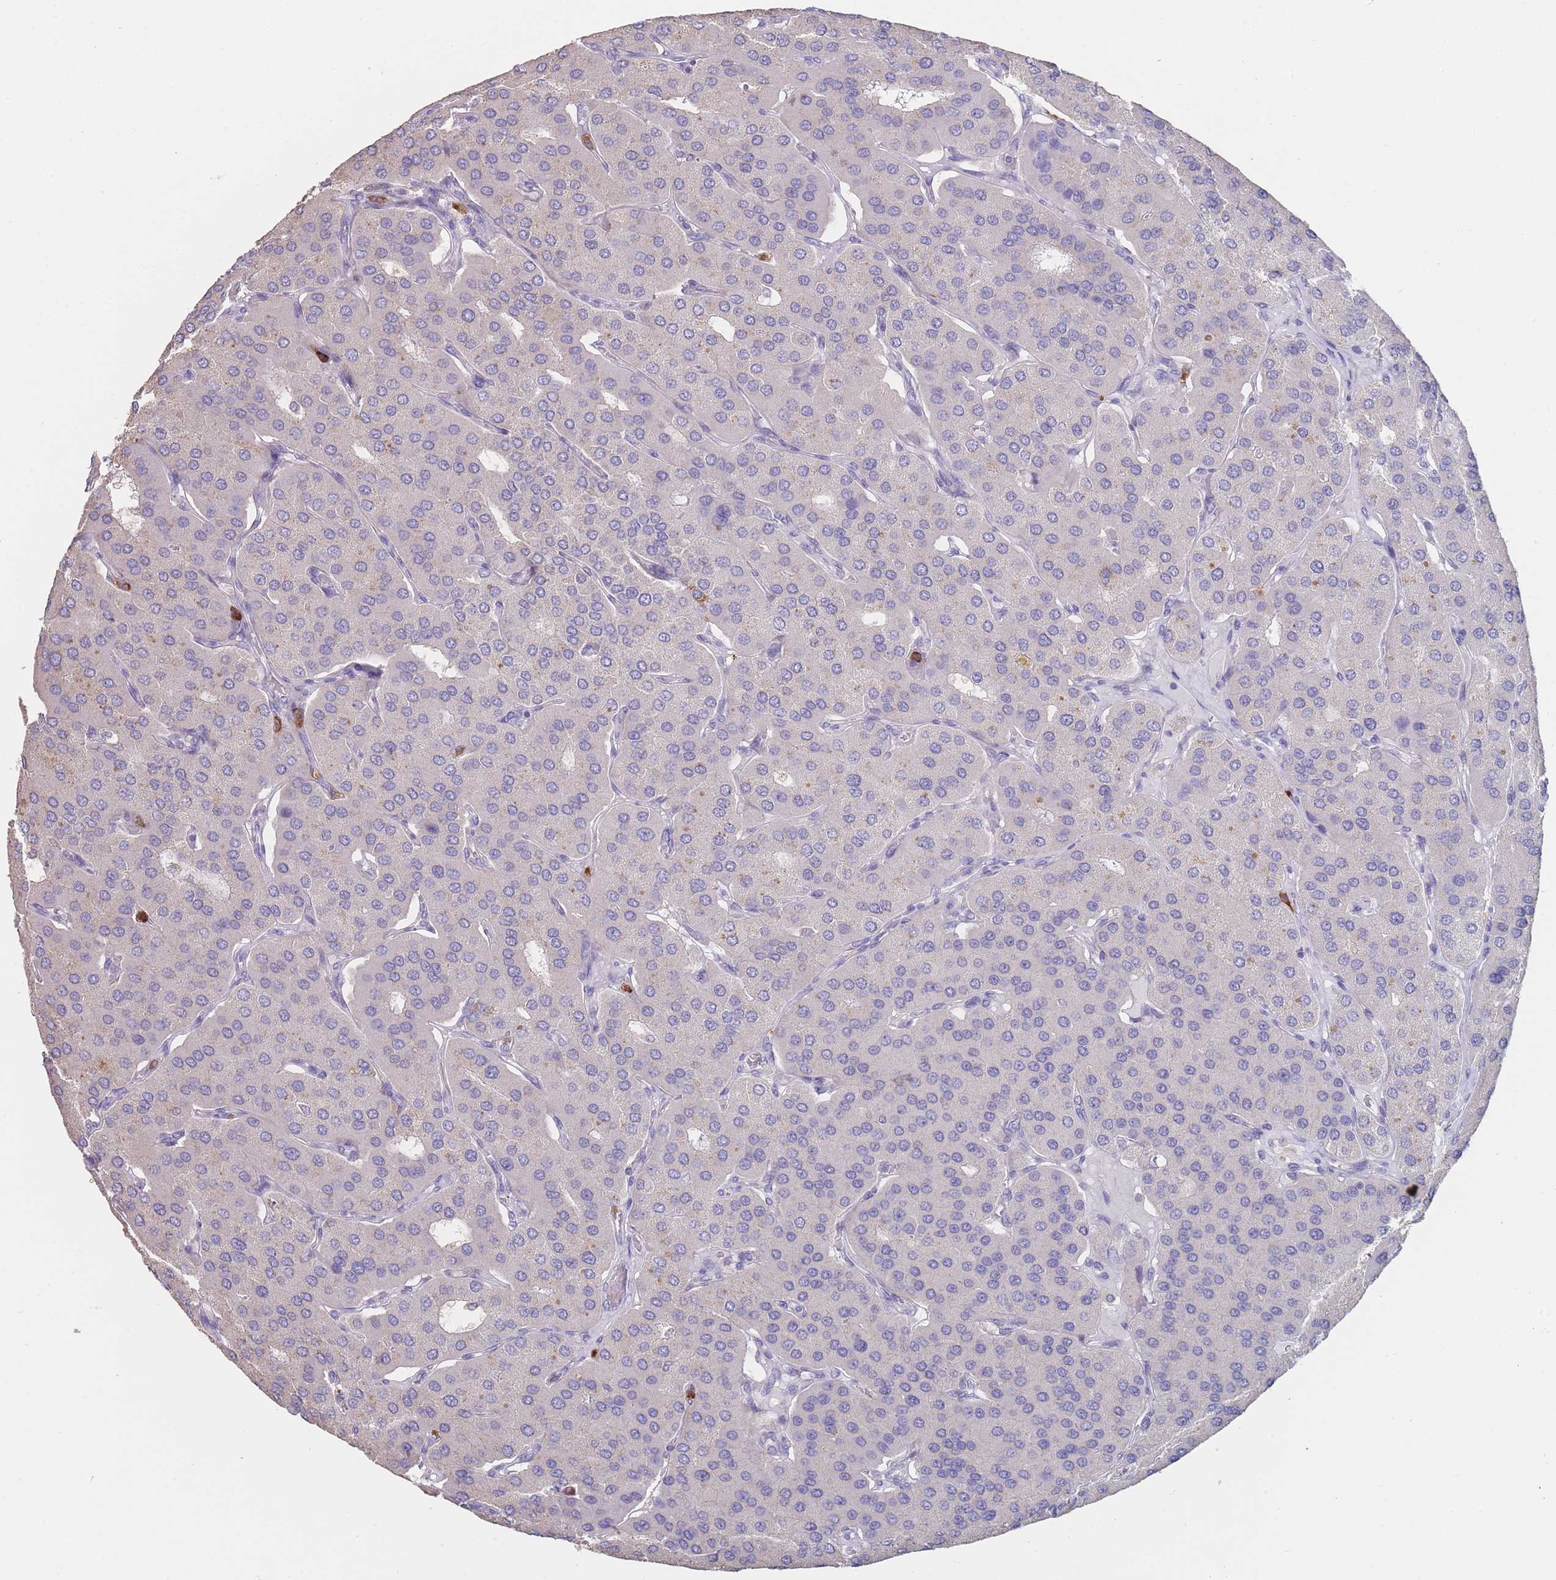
{"staining": {"intensity": "negative", "quantity": "none", "location": "none"}, "tissue": "parathyroid gland", "cell_type": "Glandular cells", "image_type": "normal", "snomed": [{"axis": "morphology", "description": "Normal tissue, NOS"}, {"axis": "morphology", "description": "Adenoma, NOS"}, {"axis": "topography", "description": "Parathyroid gland"}], "caption": "Photomicrograph shows no significant protein staining in glandular cells of normal parathyroid gland.", "gene": "CLEC12A", "patient": {"sex": "female", "age": 86}}